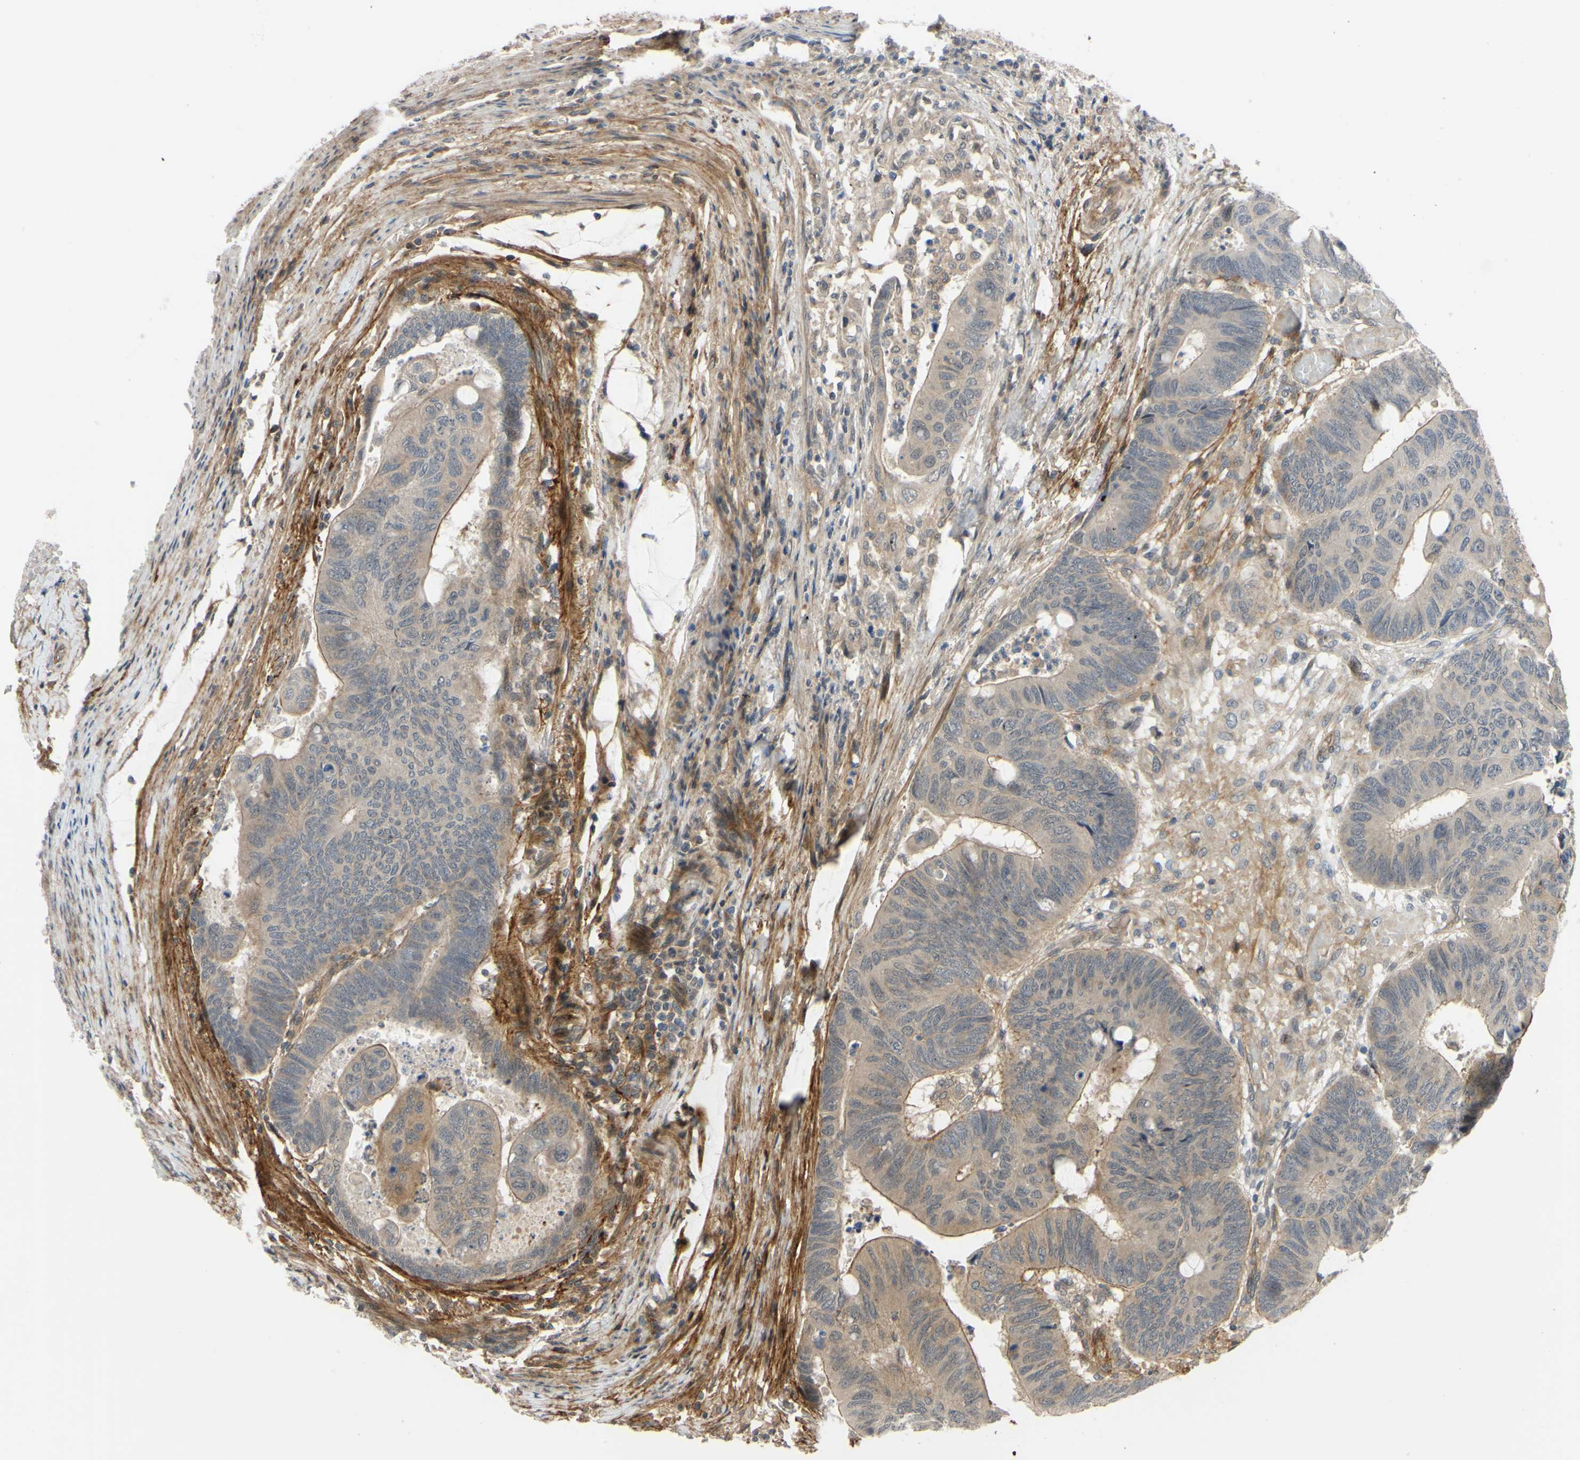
{"staining": {"intensity": "weak", "quantity": ">75%", "location": "cytoplasmic/membranous"}, "tissue": "colorectal cancer", "cell_type": "Tumor cells", "image_type": "cancer", "snomed": [{"axis": "morphology", "description": "Normal tissue, NOS"}, {"axis": "morphology", "description": "Adenocarcinoma, NOS"}, {"axis": "topography", "description": "Rectum"}, {"axis": "topography", "description": "Peripheral nerve tissue"}], "caption": "Protein expression analysis of human colorectal adenocarcinoma reveals weak cytoplasmic/membranous staining in approximately >75% of tumor cells.", "gene": "COMMD9", "patient": {"sex": "male", "age": 92}}